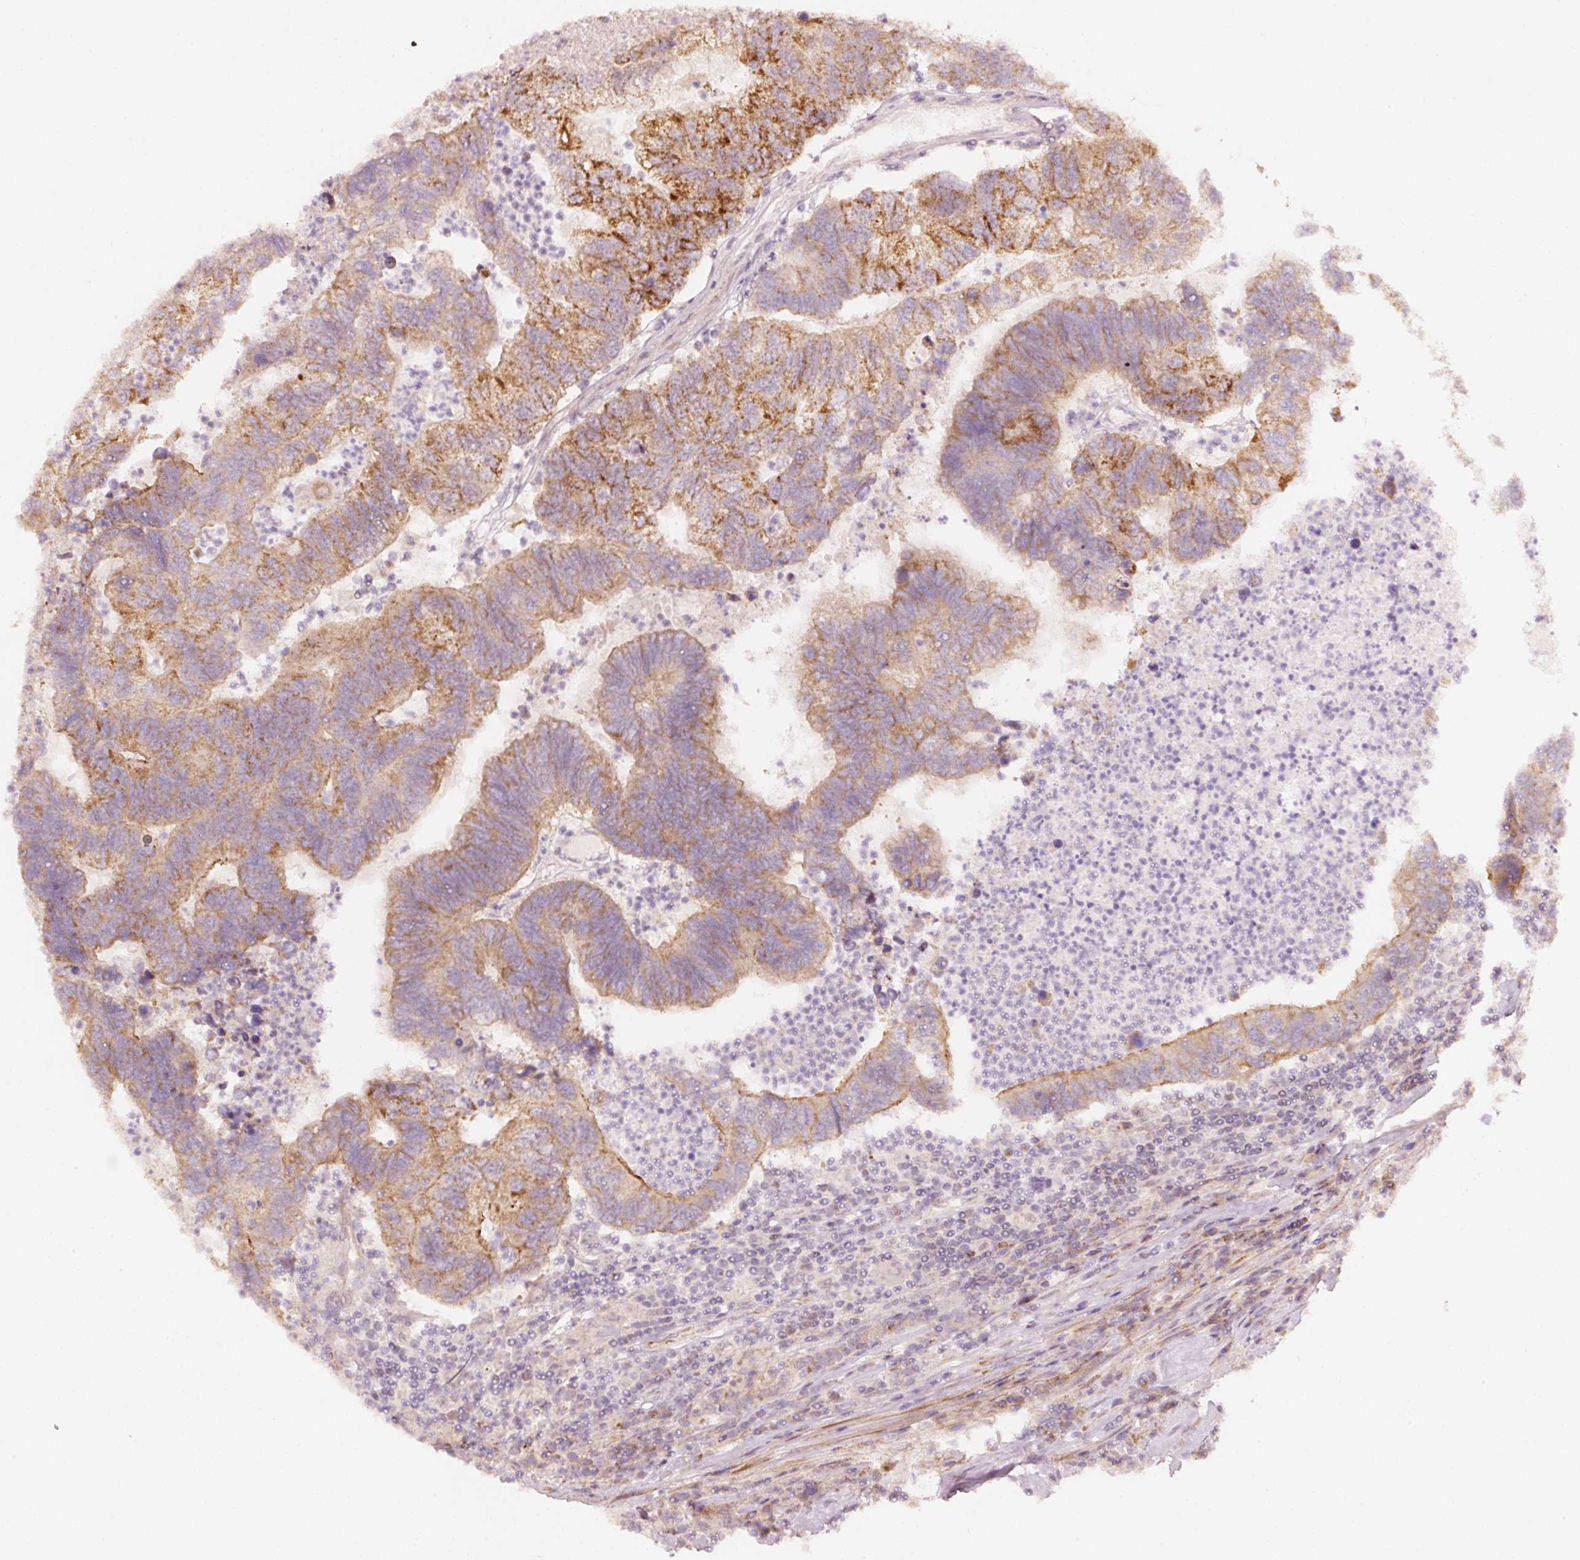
{"staining": {"intensity": "moderate", "quantity": ">75%", "location": "cytoplasmic/membranous"}, "tissue": "colorectal cancer", "cell_type": "Tumor cells", "image_type": "cancer", "snomed": [{"axis": "morphology", "description": "Adenocarcinoma, NOS"}, {"axis": "topography", "description": "Colon"}], "caption": "Adenocarcinoma (colorectal) stained with DAB (3,3'-diaminobenzidine) immunohistochemistry (IHC) shows medium levels of moderate cytoplasmic/membranous positivity in about >75% of tumor cells. Nuclei are stained in blue.", "gene": "ARHGAP22", "patient": {"sex": "female", "age": 48}}